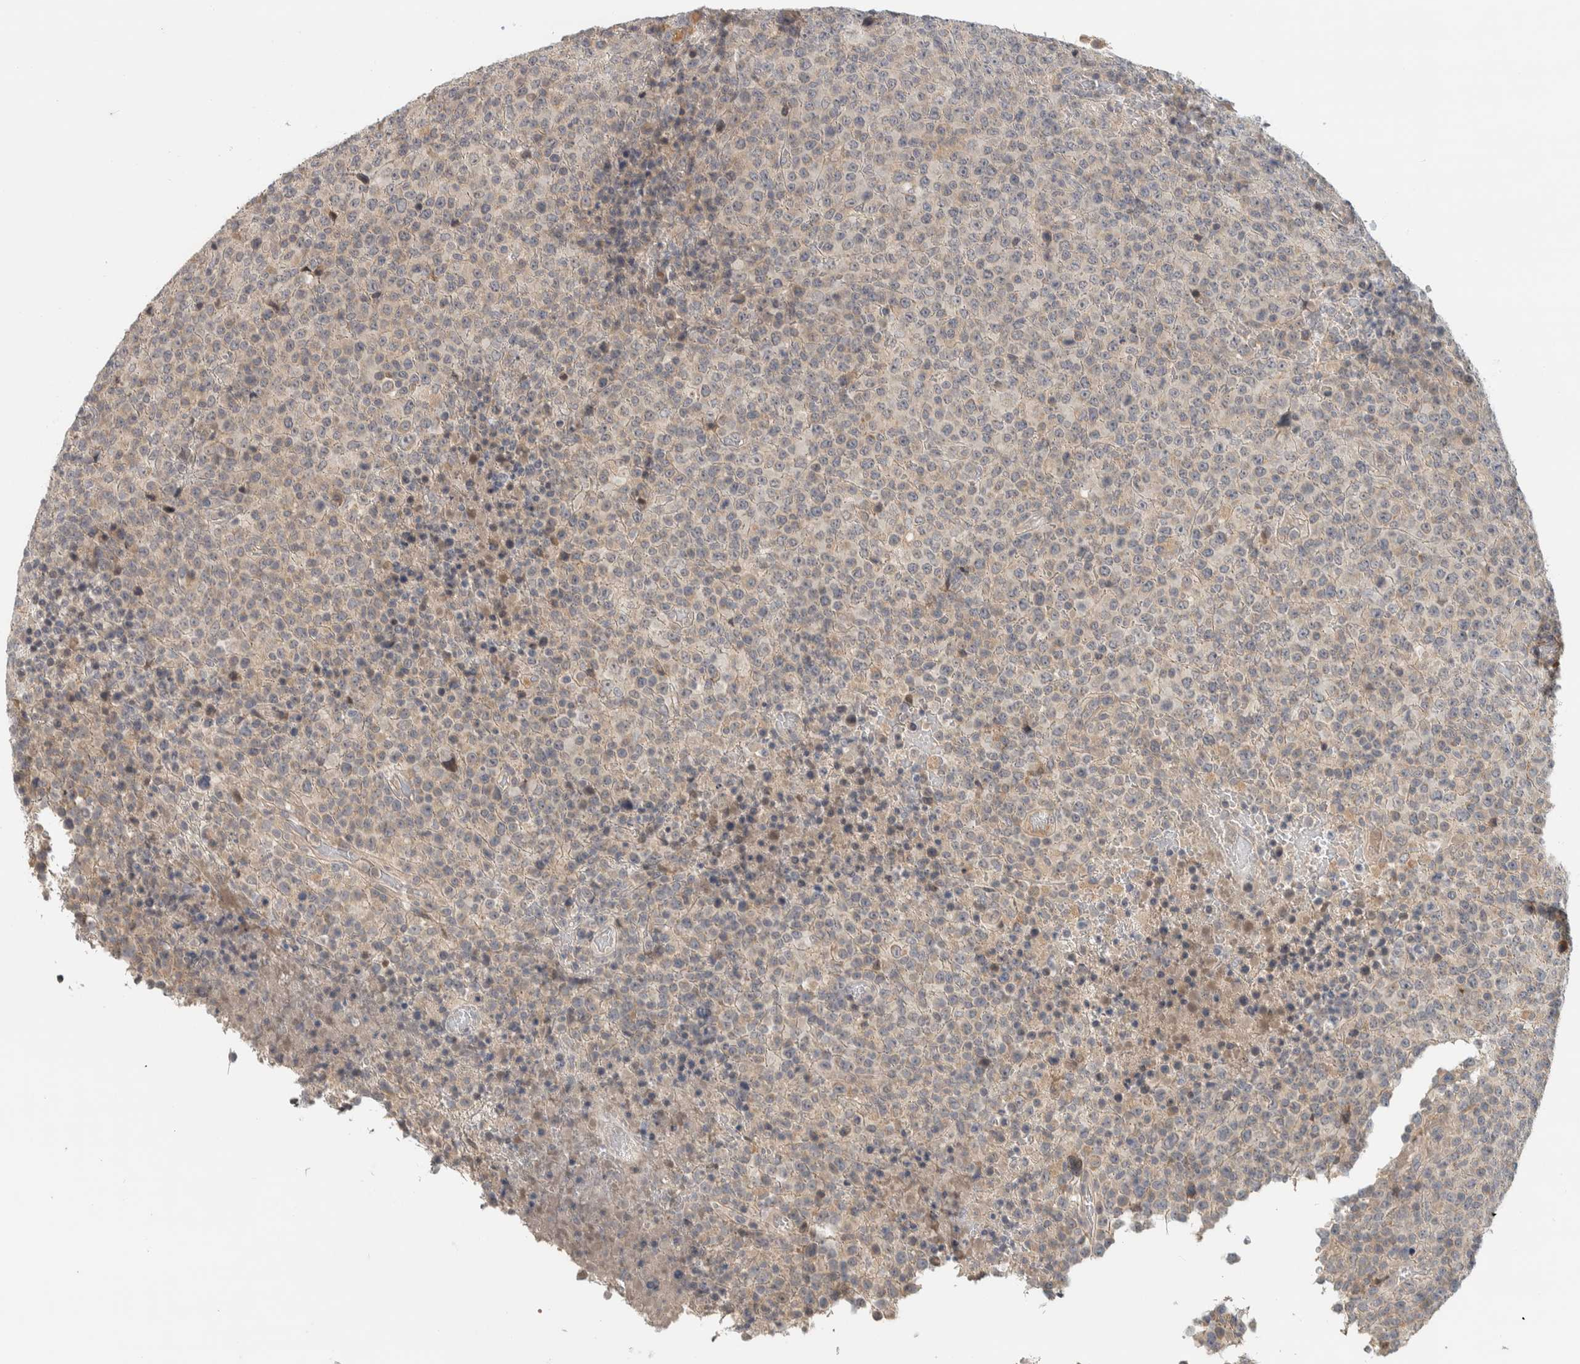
{"staining": {"intensity": "negative", "quantity": "none", "location": "none"}, "tissue": "lymphoma", "cell_type": "Tumor cells", "image_type": "cancer", "snomed": [{"axis": "morphology", "description": "Malignant lymphoma, non-Hodgkin's type, High grade"}, {"axis": "topography", "description": "Lymph node"}], "caption": "IHC micrograph of high-grade malignant lymphoma, non-Hodgkin's type stained for a protein (brown), which exhibits no staining in tumor cells.", "gene": "AFP", "patient": {"sex": "male", "age": 13}}